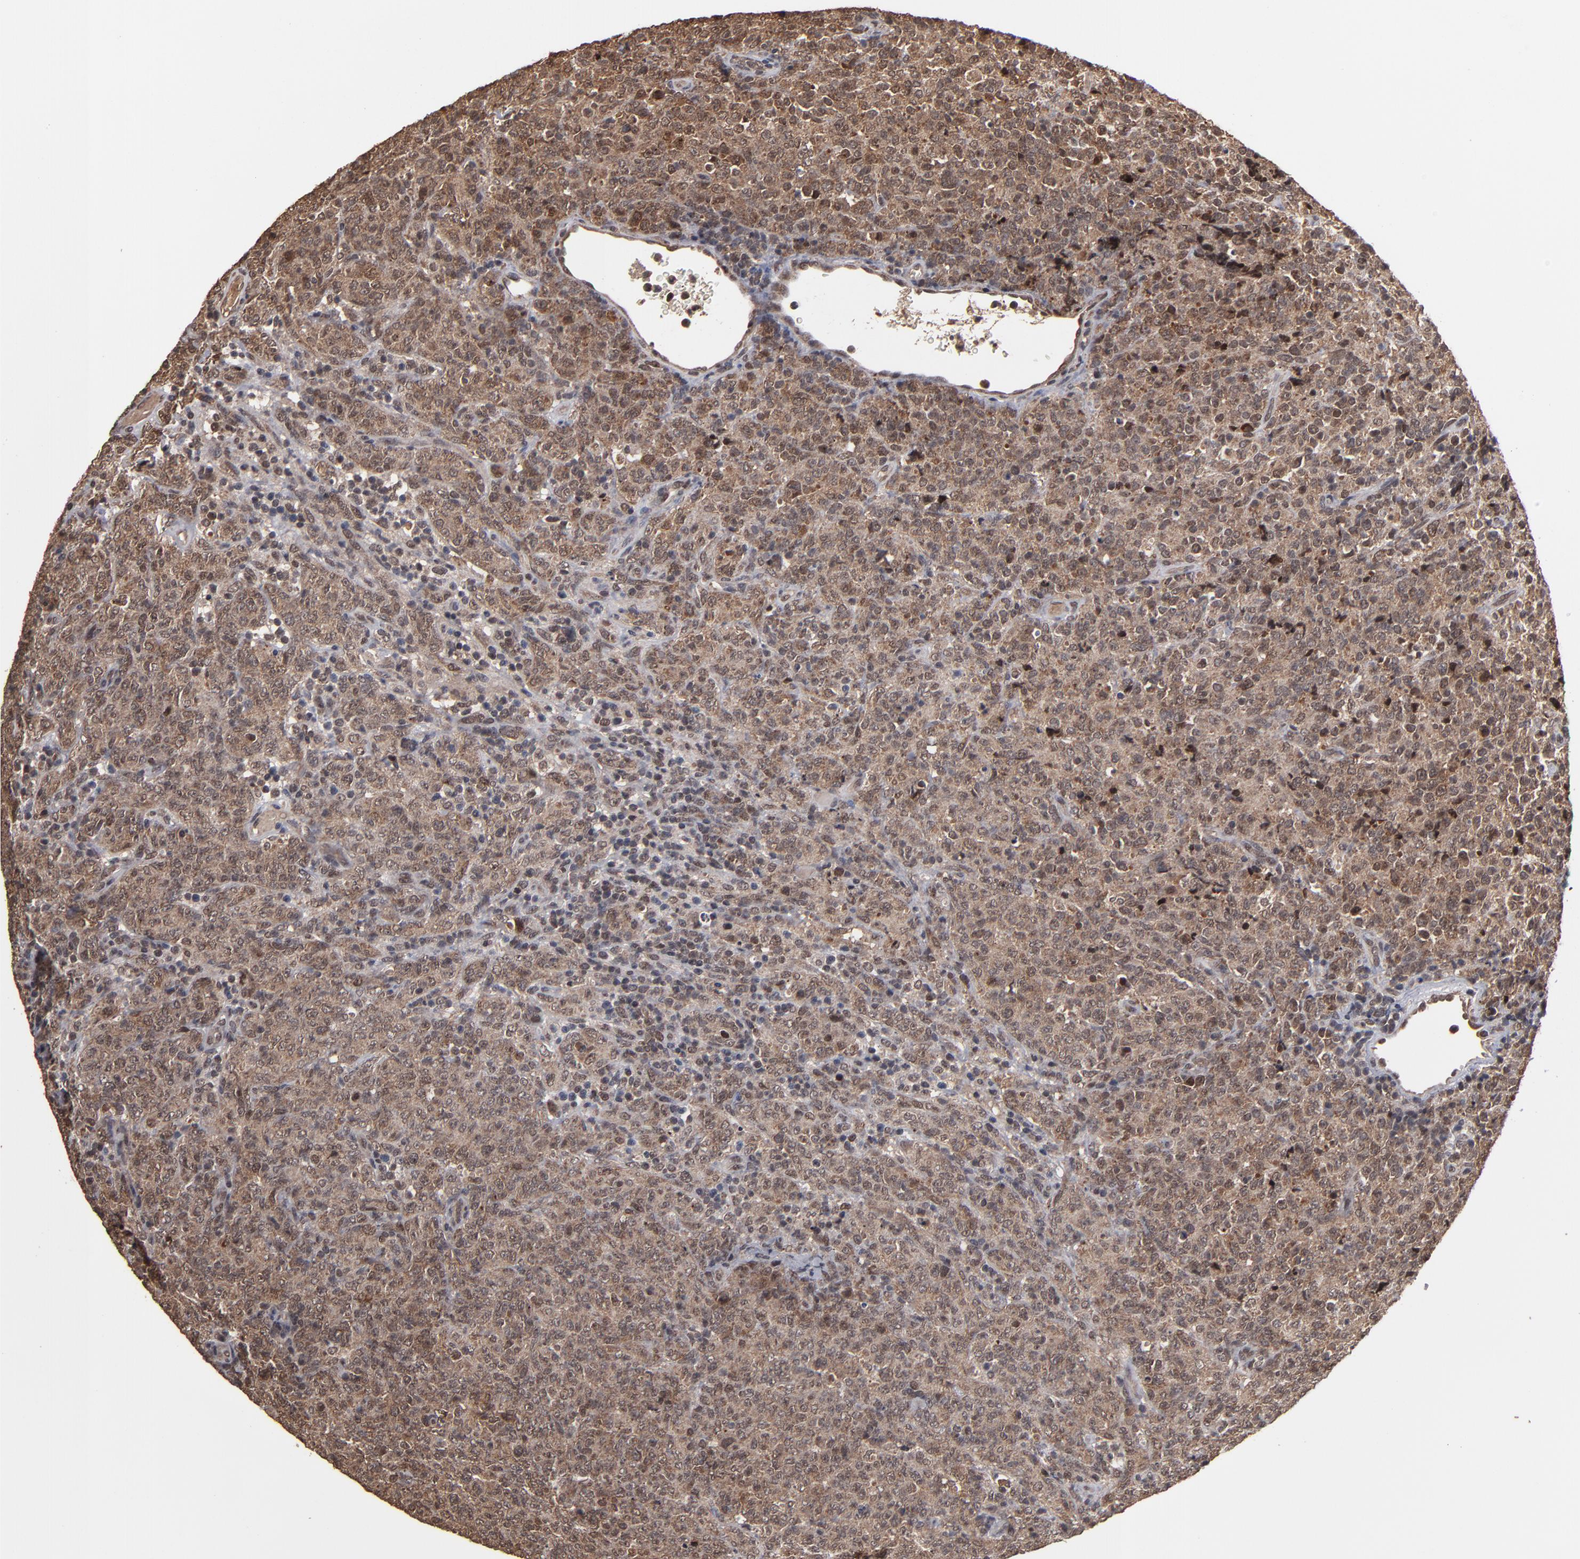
{"staining": {"intensity": "moderate", "quantity": ">75%", "location": "cytoplasmic/membranous"}, "tissue": "lymphoma", "cell_type": "Tumor cells", "image_type": "cancer", "snomed": [{"axis": "morphology", "description": "Malignant lymphoma, non-Hodgkin's type, High grade"}, {"axis": "topography", "description": "Tonsil"}], "caption": "Immunohistochemical staining of lymphoma reveals medium levels of moderate cytoplasmic/membranous positivity in approximately >75% of tumor cells. The protein is shown in brown color, while the nuclei are stained blue.", "gene": "NXF2B", "patient": {"sex": "female", "age": 36}}